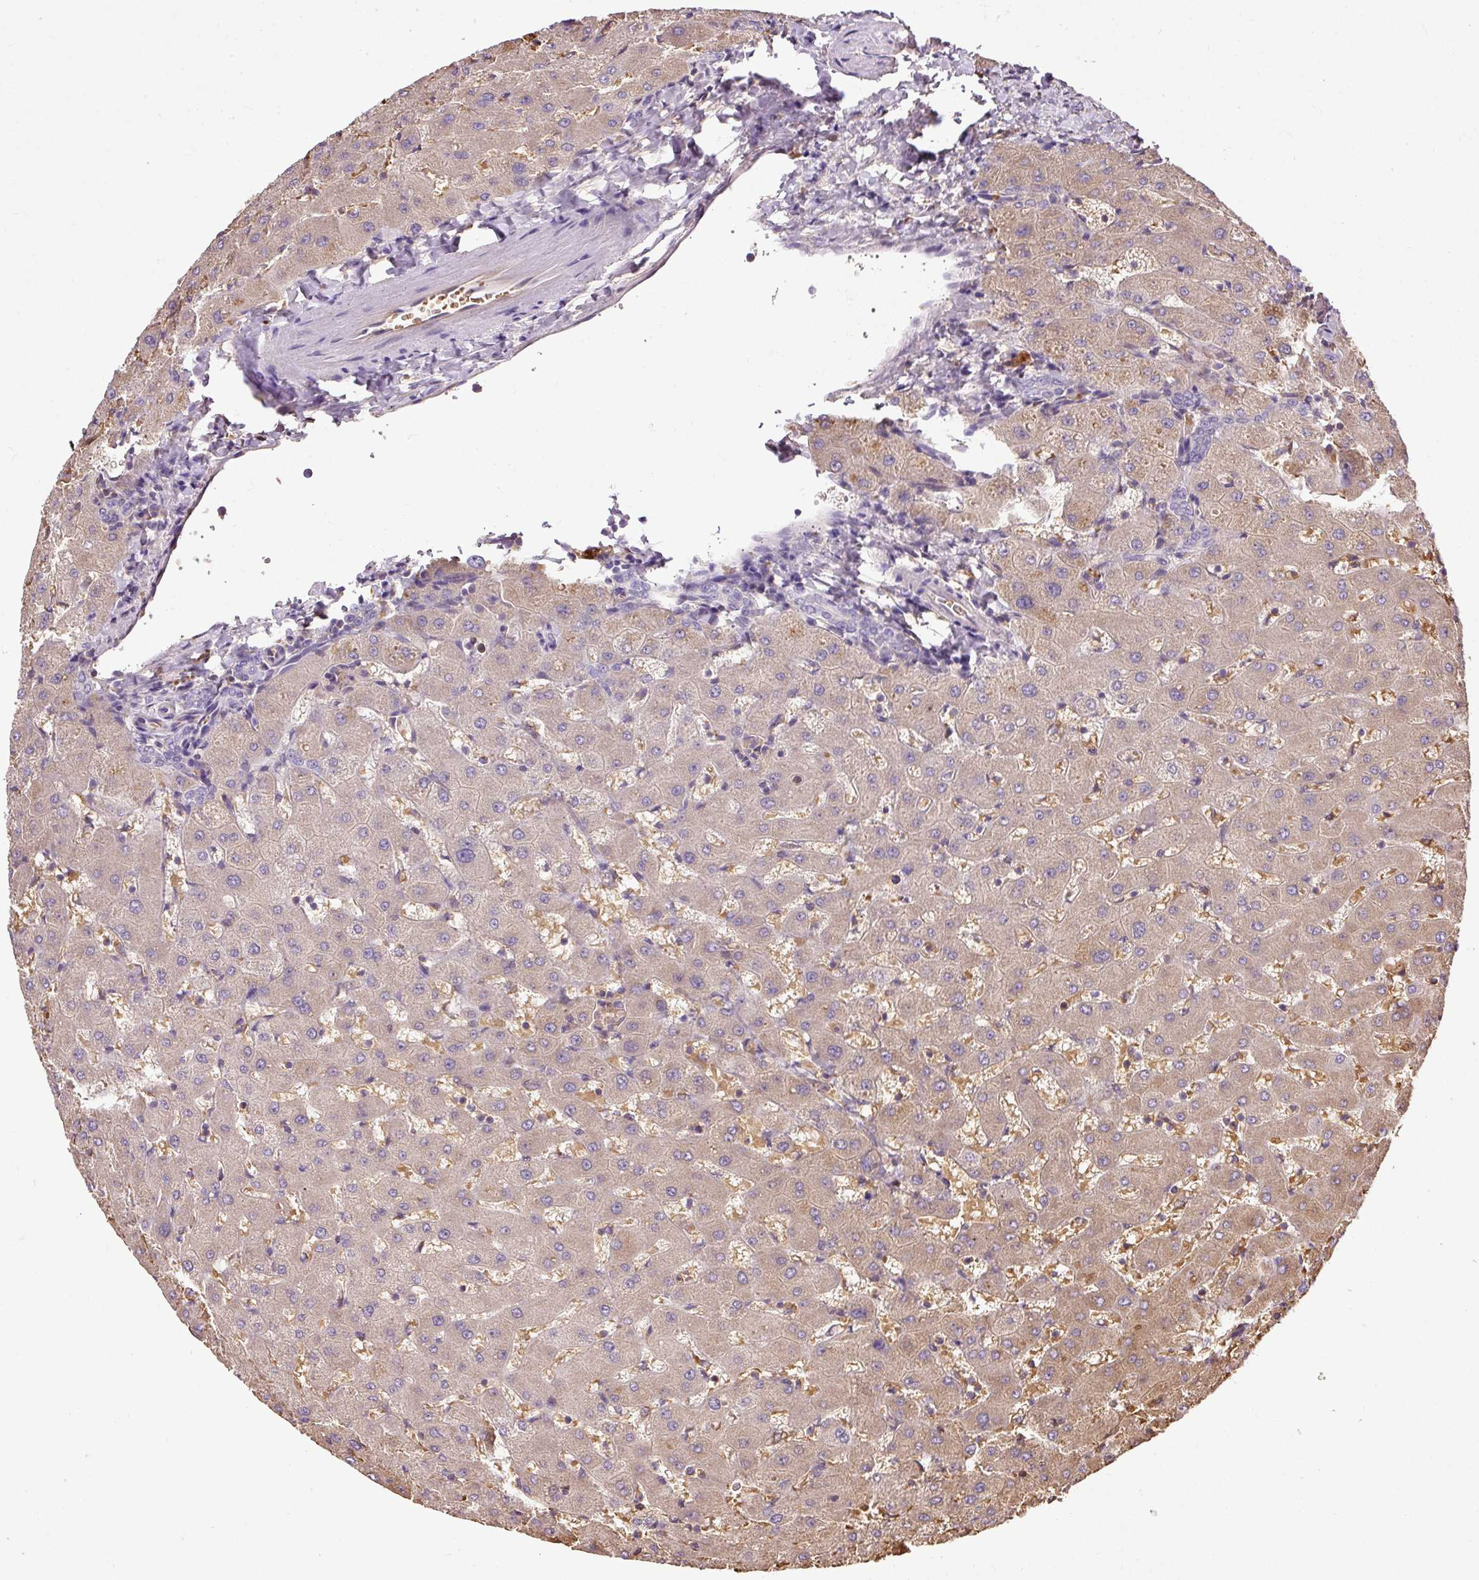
{"staining": {"intensity": "negative", "quantity": "none", "location": "none"}, "tissue": "liver", "cell_type": "Cholangiocytes", "image_type": "normal", "snomed": [{"axis": "morphology", "description": "Normal tissue, NOS"}, {"axis": "topography", "description": "Liver"}], "caption": "Immunohistochemistry image of benign liver: liver stained with DAB demonstrates no significant protein expression in cholangiocytes.", "gene": "CXCL13", "patient": {"sex": "female", "age": 63}}